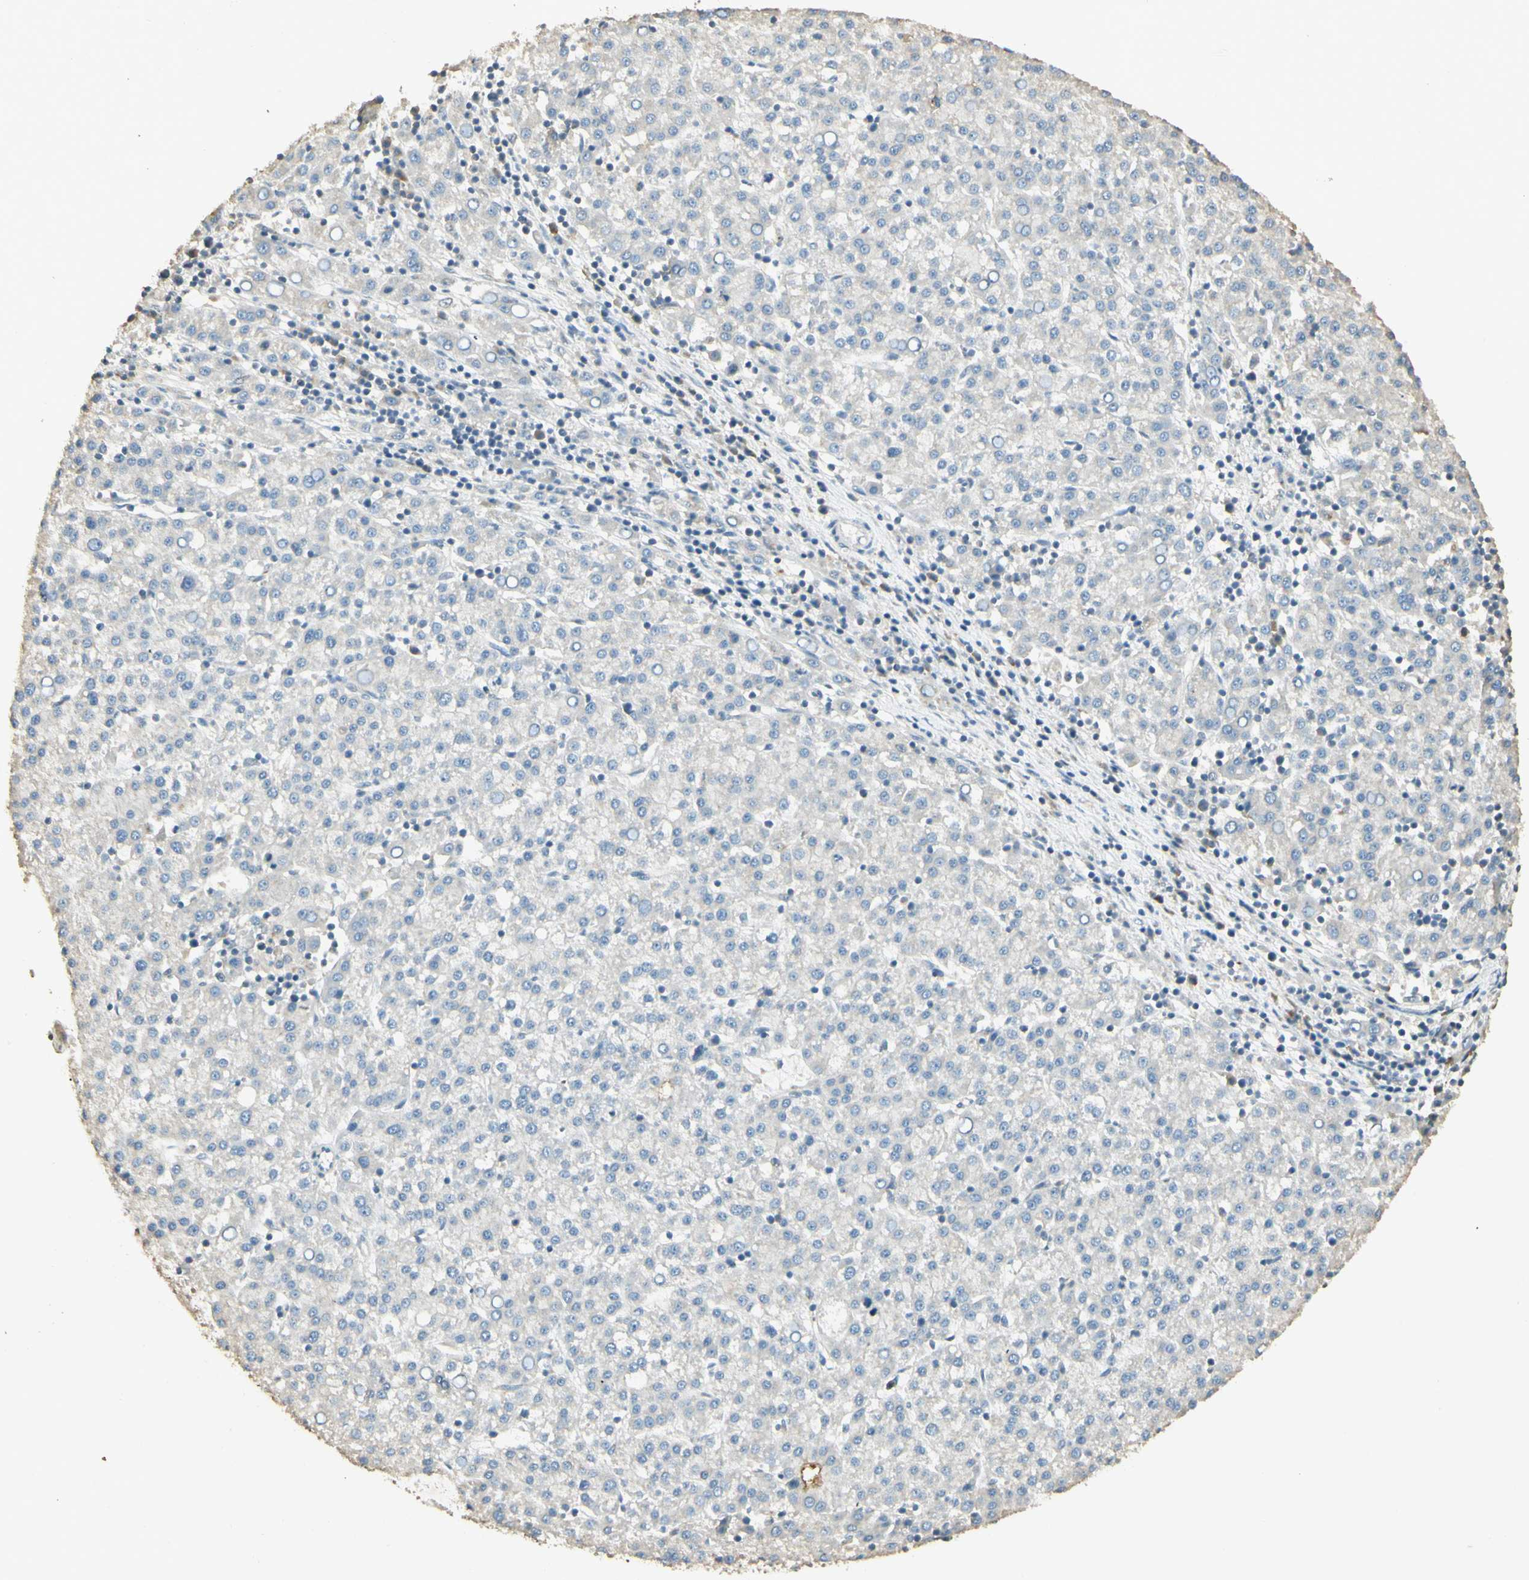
{"staining": {"intensity": "negative", "quantity": "none", "location": "none"}, "tissue": "liver cancer", "cell_type": "Tumor cells", "image_type": "cancer", "snomed": [{"axis": "morphology", "description": "Carcinoma, Hepatocellular, NOS"}, {"axis": "topography", "description": "Liver"}], "caption": "Tumor cells show no significant staining in liver cancer.", "gene": "UXS1", "patient": {"sex": "female", "age": 58}}